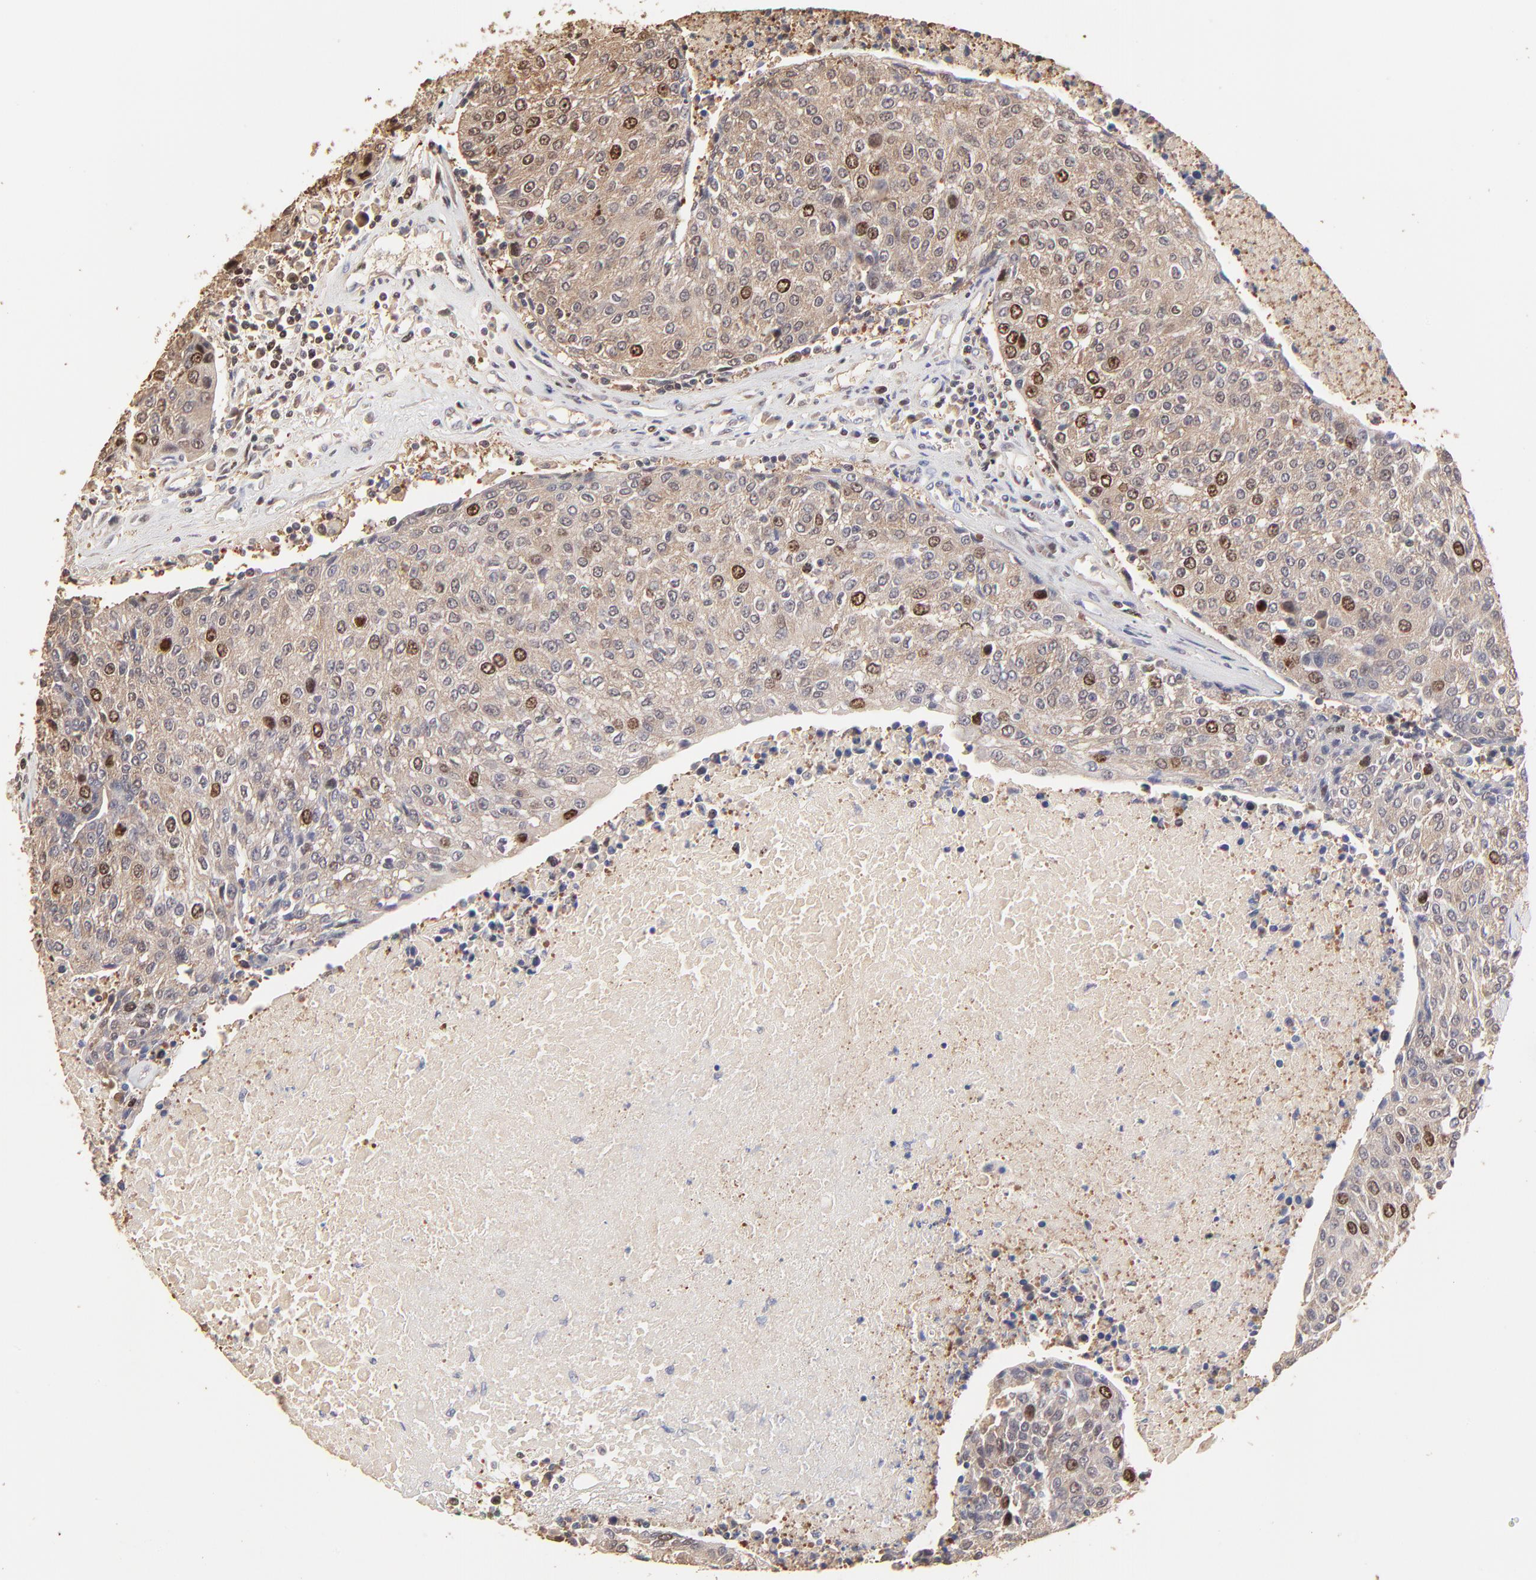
{"staining": {"intensity": "moderate", "quantity": "<25%", "location": "cytoplasmic/membranous,nuclear"}, "tissue": "urothelial cancer", "cell_type": "Tumor cells", "image_type": "cancer", "snomed": [{"axis": "morphology", "description": "Urothelial carcinoma, High grade"}, {"axis": "topography", "description": "Urinary bladder"}], "caption": "Brown immunohistochemical staining in high-grade urothelial carcinoma demonstrates moderate cytoplasmic/membranous and nuclear staining in approximately <25% of tumor cells.", "gene": "BIRC5", "patient": {"sex": "female", "age": 85}}